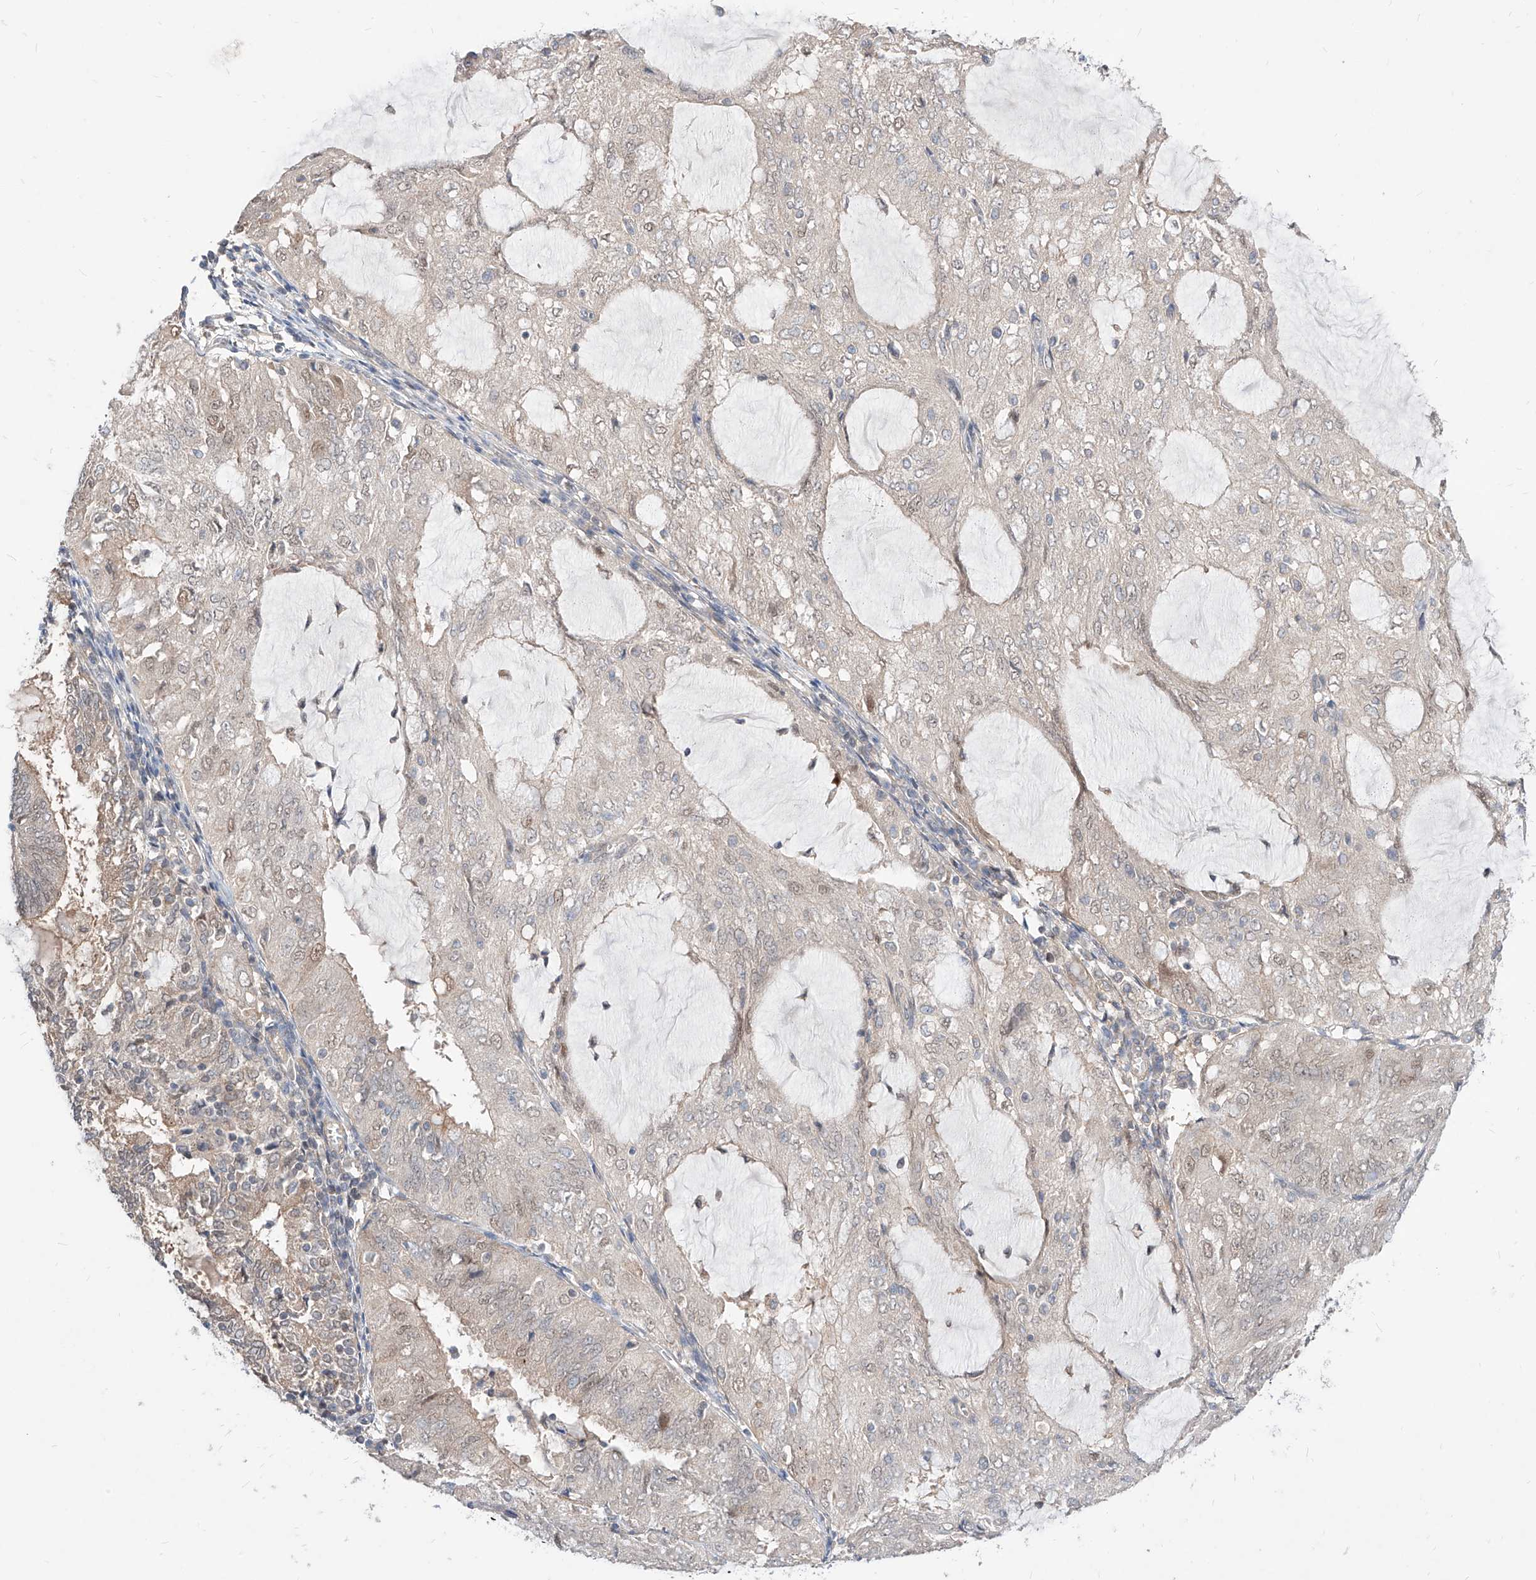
{"staining": {"intensity": "negative", "quantity": "none", "location": "none"}, "tissue": "endometrial cancer", "cell_type": "Tumor cells", "image_type": "cancer", "snomed": [{"axis": "morphology", "description": "Adenocarcinoma, NOS"}, {"axis": "topography", "description": "Endometrium"}], "caption": "Immunohistochemistry (IHC) histopathology image of neoplastic tissue: adenocarcinoma (endometrial) stained with DAB reveals no significant protein expression in tumor cells.", "gene": "TSNAX", "patient": {"sex": "female", "age": 81}}